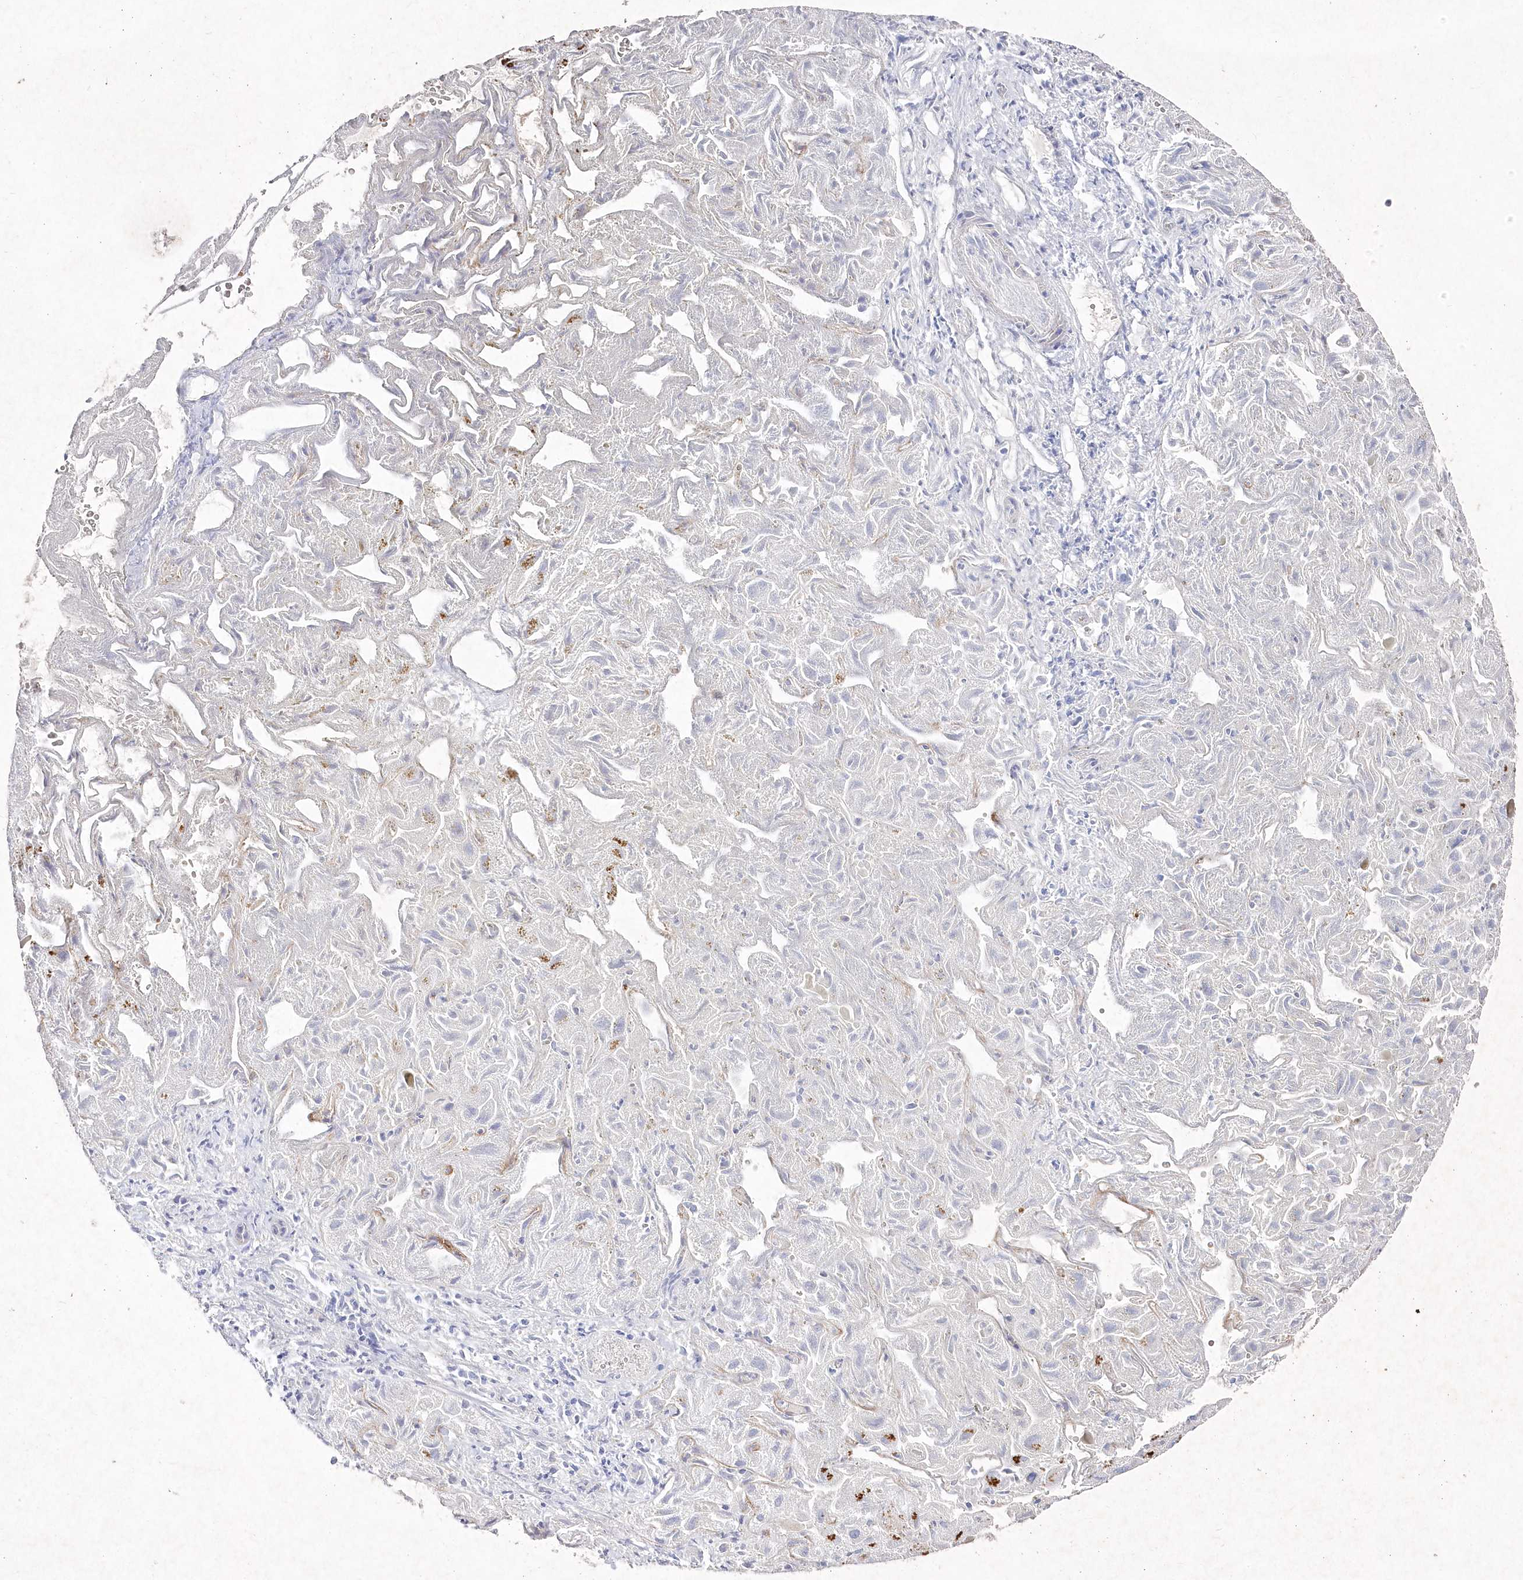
{"staining": {"intensity": "negative", "quantity": "none", "location": "none"}, "tissue": "liver cancer", "cell_type": "Tumor cells", "image_type": "cancer", "snomed": [{"axis": "morphology", "description": "Cholangiocarcinoma"}, {"axis": "topography", "description": "Liver"}], "caption": "Histopathology image shows no protein positivity in tumor cells of liver cancer (cholangiocarcinoma) tissue.", "gene": "TGFBRAP1", "patient": {"sex": "female", "age": 52}}